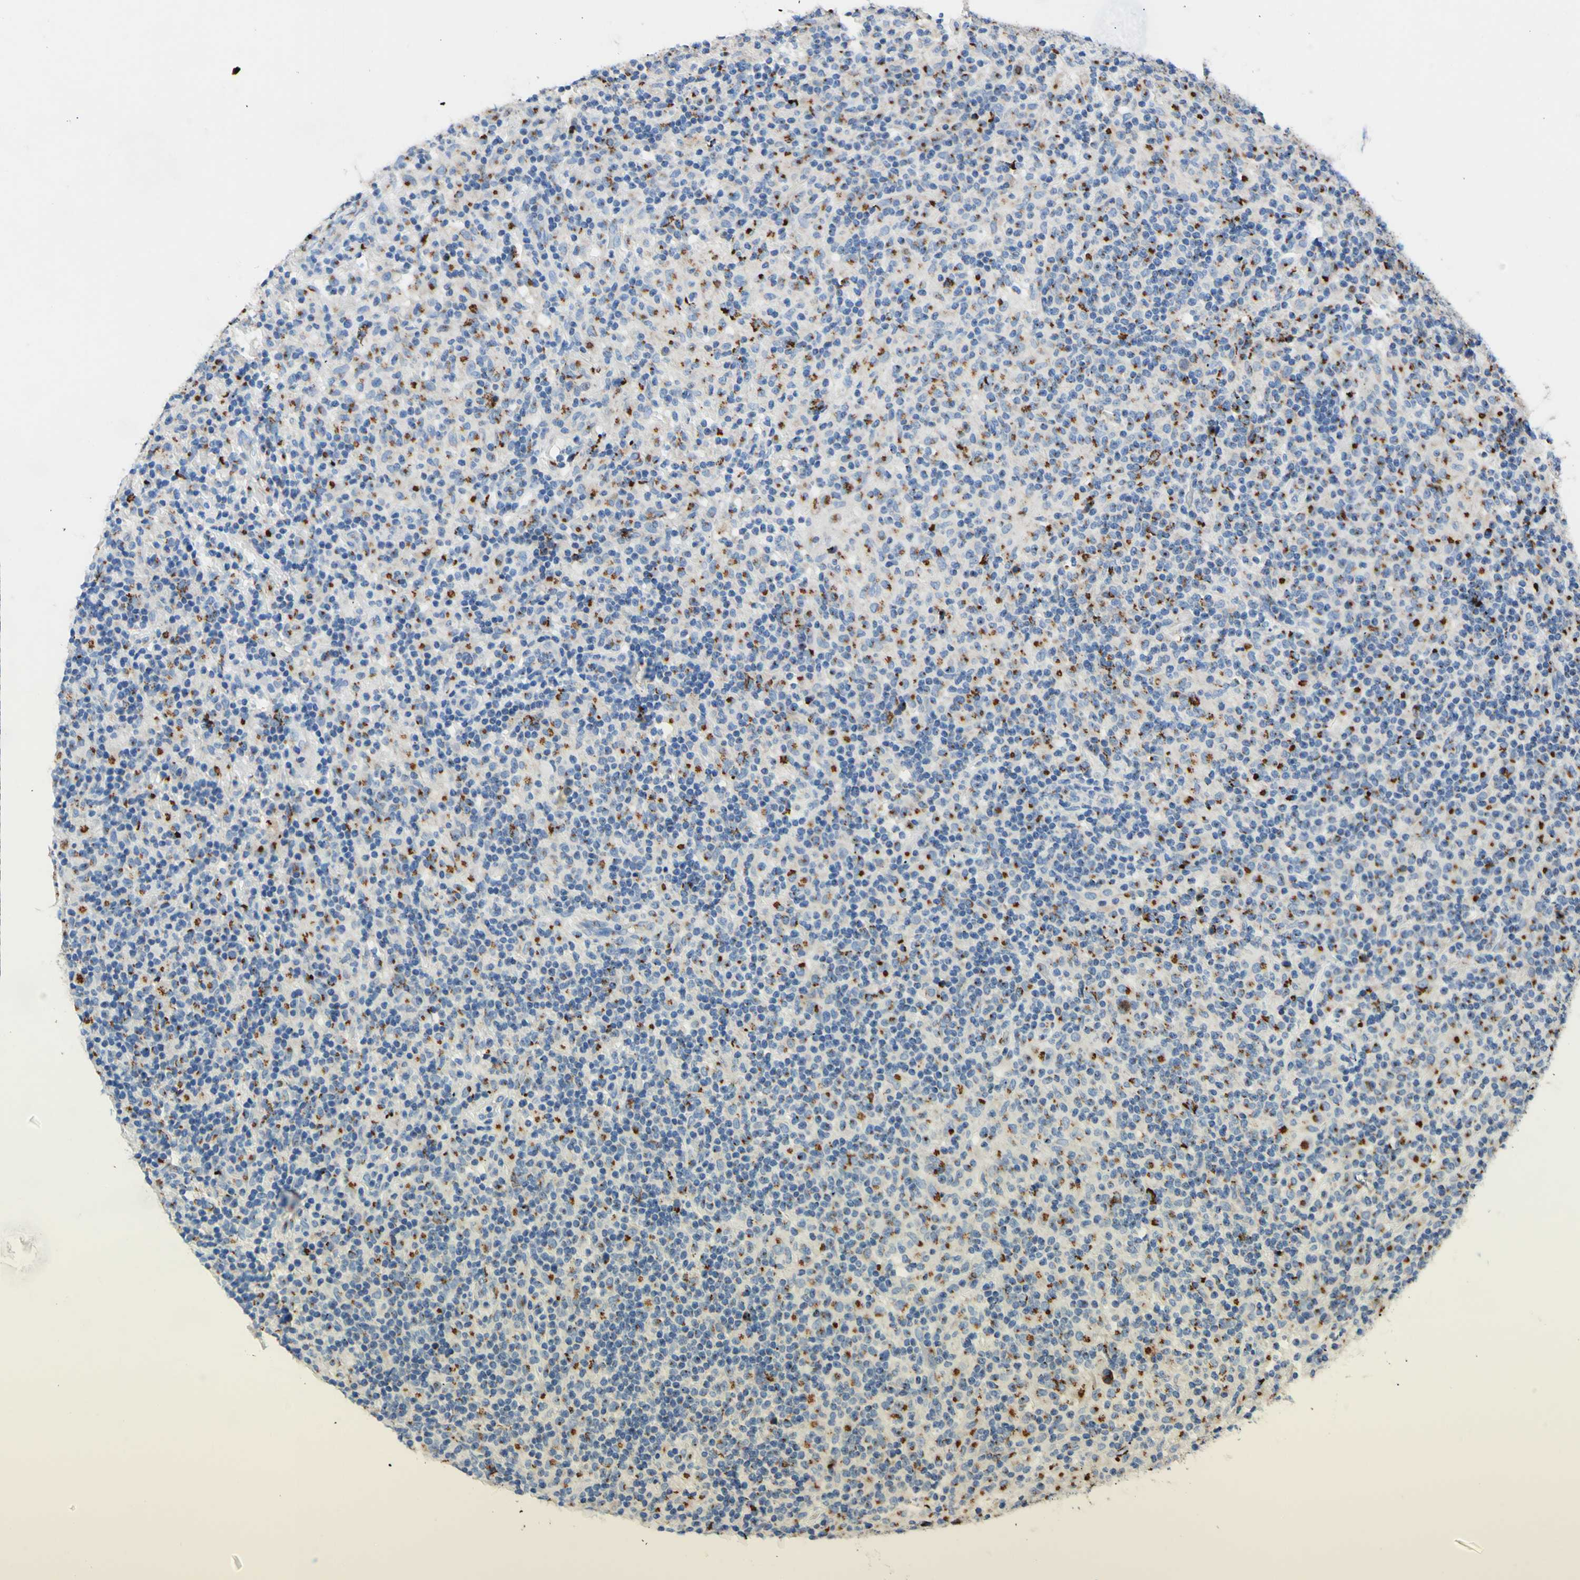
{"staining": {"intensity": "weak", "quantity": ">75%", "location": "cytoplasmic/membranous"}, "tissue": "lymphoma", "cell_type": "Tumor cells", "image_type": "cancer", "snomed": [{"axis": "morphology", "description": "Hodgkin's disease, NOS"}, {"axis": "topography", "description": "Lymph node"}], "caption": "Weak cytoplasmic/membranous staining for a protein is identified in about >75% of tumor cells of Hodgkin's disease using immunohistochemistry (IHC).", "gene": "GALNT2", "patient": {"sex": "male", "age": 70}}